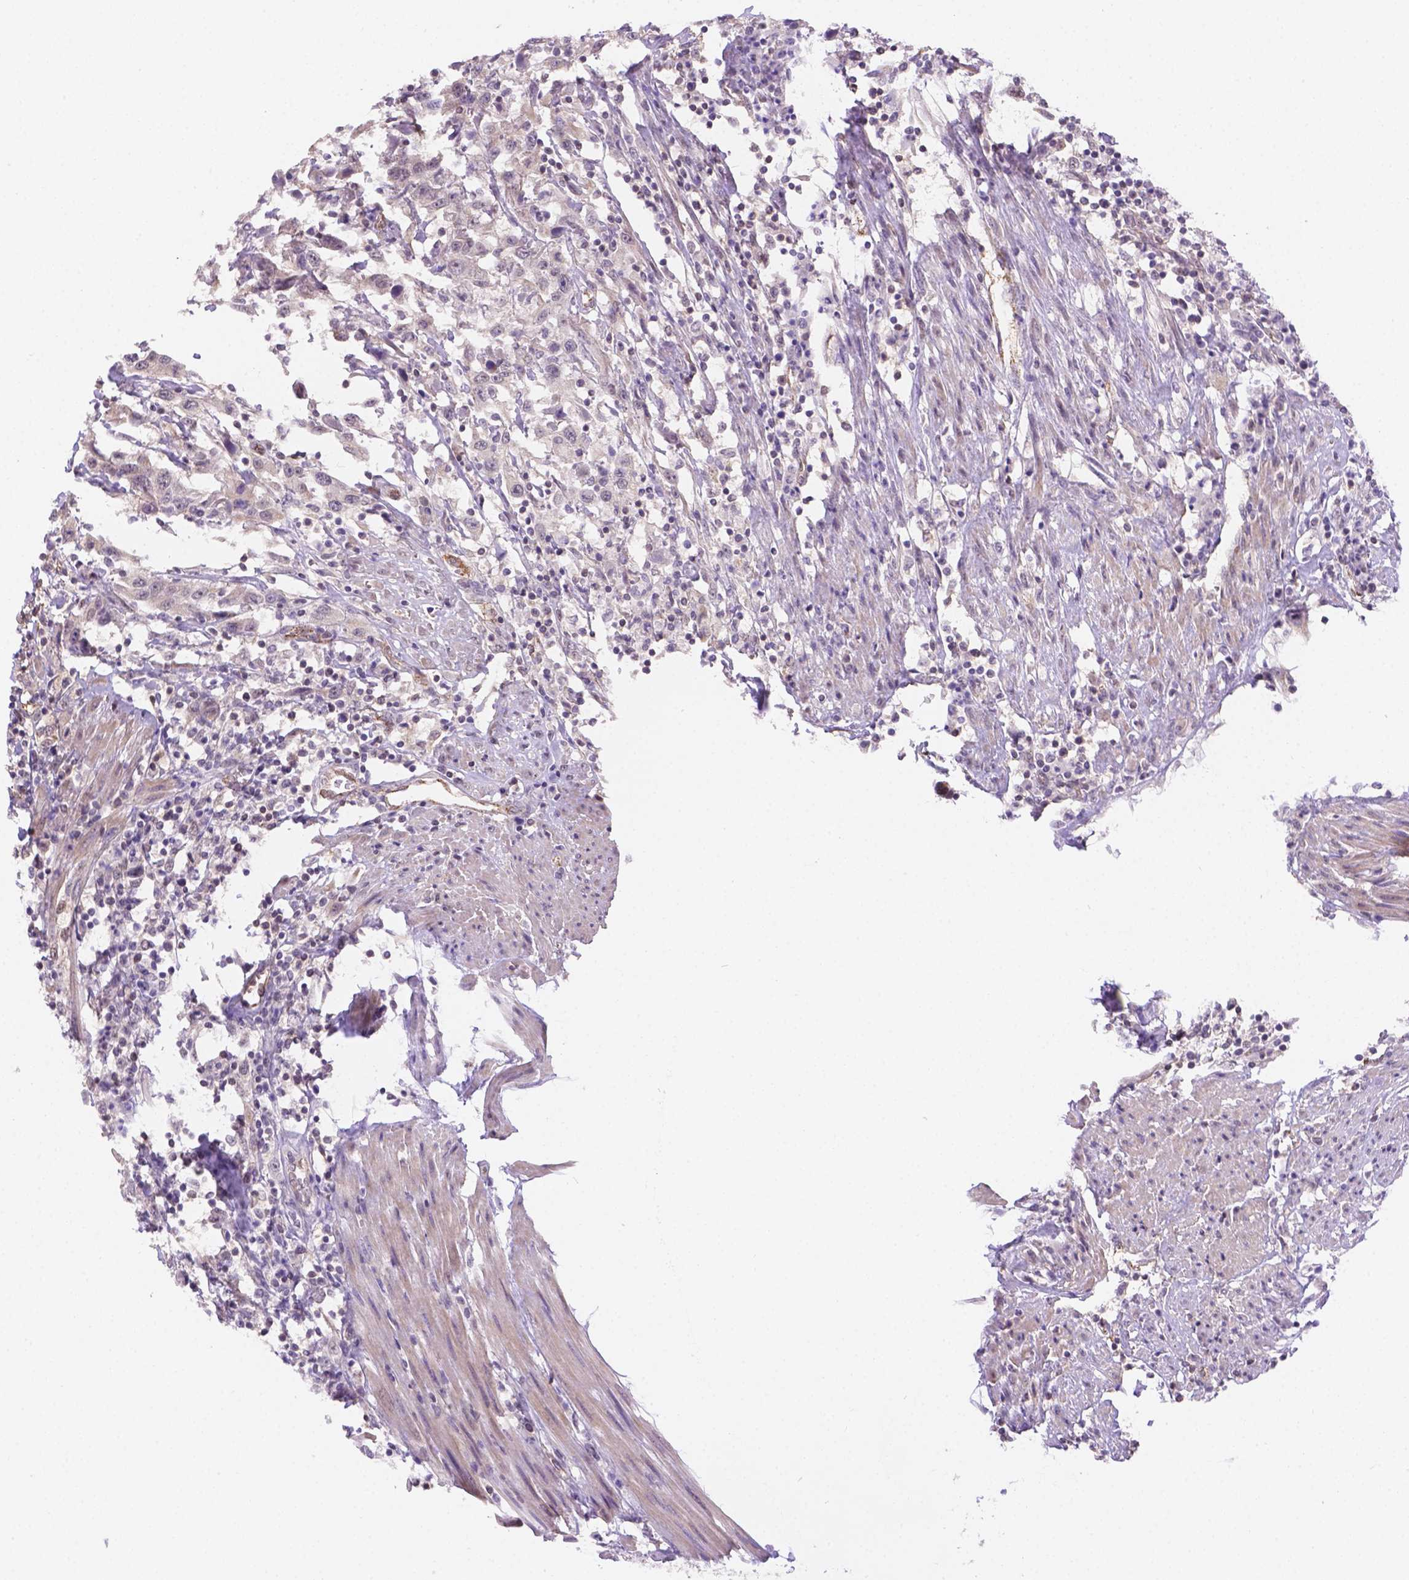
{"staining": {"intensity": "negative", "quantity": "none", "location": "none"}, "tissue": "urothelial cancer", "cell_type": "Tumor cells", "image_type": "cancer", "snomed": [{"axis": "morphology", "description": "Urothelial carcinoma, High grade"}, {"axis": "topography", "description": "Urinary bladder"}], "caption": "This micrograph is of high-grade urothelial carcinoma stained with immunohistochemistry to label a protein in brown with the nuclei are counter-stained blue. There is no positivity in tumor cells. (DAB (3,3'-diaminobenzidine) immunohistochemistry with hematoxylin counter stain).", "gene": "NXPE2", "patient": {"sex": "male", "age": 61}}